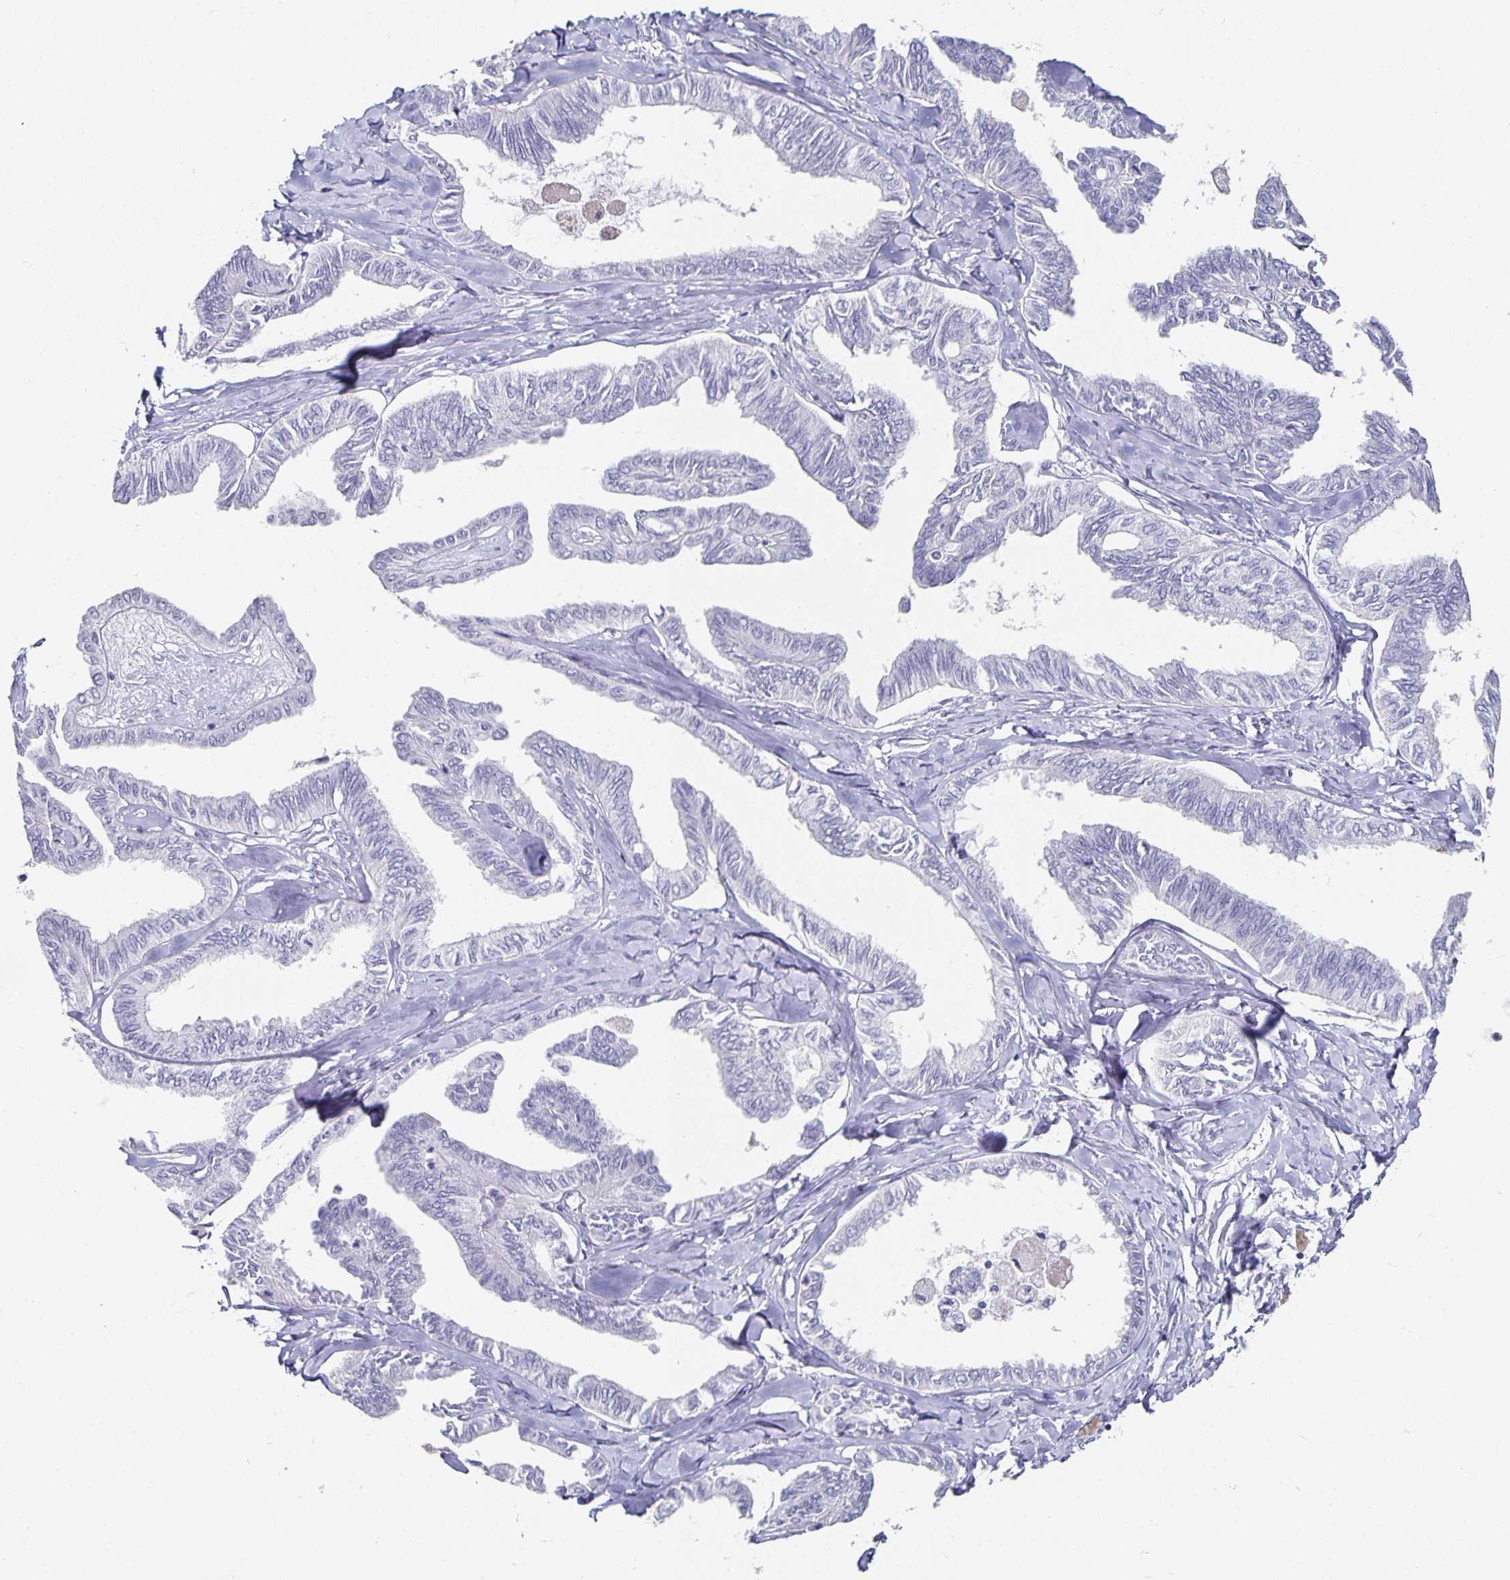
{"staining": {"intensity": "negative", "quantity": "none", "location": "none"}, "tissue": "ovarian cancer", "cell_type": "Tumor cells", "image_type": "cancer", "snomed": [{"axis": "morphology", "description": "Carcinoma, endometroid"}, {"axis": "topography", "description": "Ovary"}], "caption": "The immunohistochemistry histopathology image has no significant staining in tumor cells of ovarian cancer tissue.", "gene": "CHGA", "patient": {"sex": "female", "age": 70}}